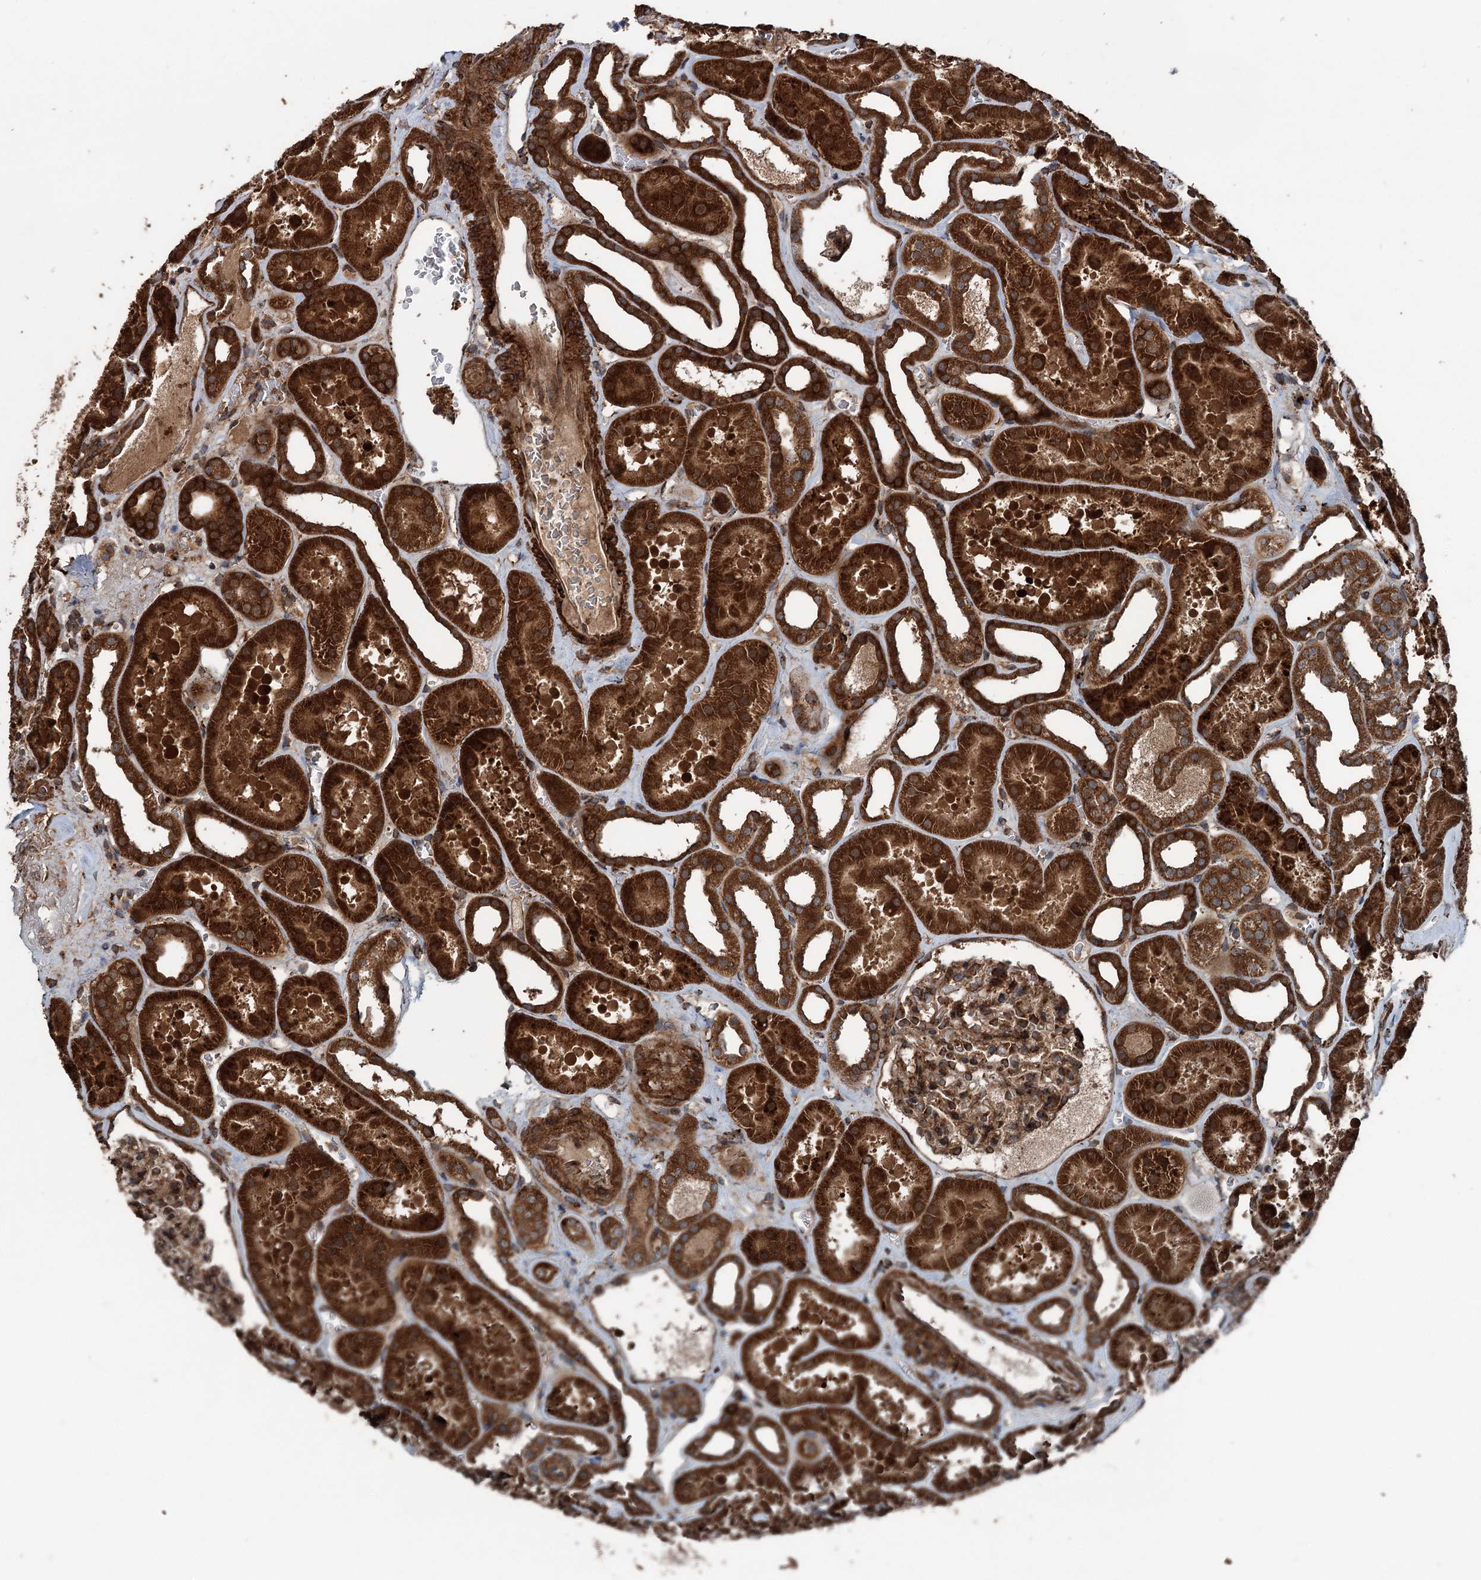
{"staining": {"intensity": "strong", "quantity": ">75%", "location": "cytoplasmic/membranous"}, "tissue": "kidney", "cell_type": "Cells in glomeruli", "image_type": "normal", "snomed": [{"axis": "morphology", "description": "Normal tissue, NOS"}, {"axis": "topography", "description": "Kidney"}], "caption": "A histopathology image of human kidney stained for a protein displays strong cytoplasmic/membranous brown staining in cells in glomeruli. Immunohistochemistry stains the protein in brown and the nuclei are stained blue.", "gene": "RNF214", "patient": {"sex": "female", "age": 41}}